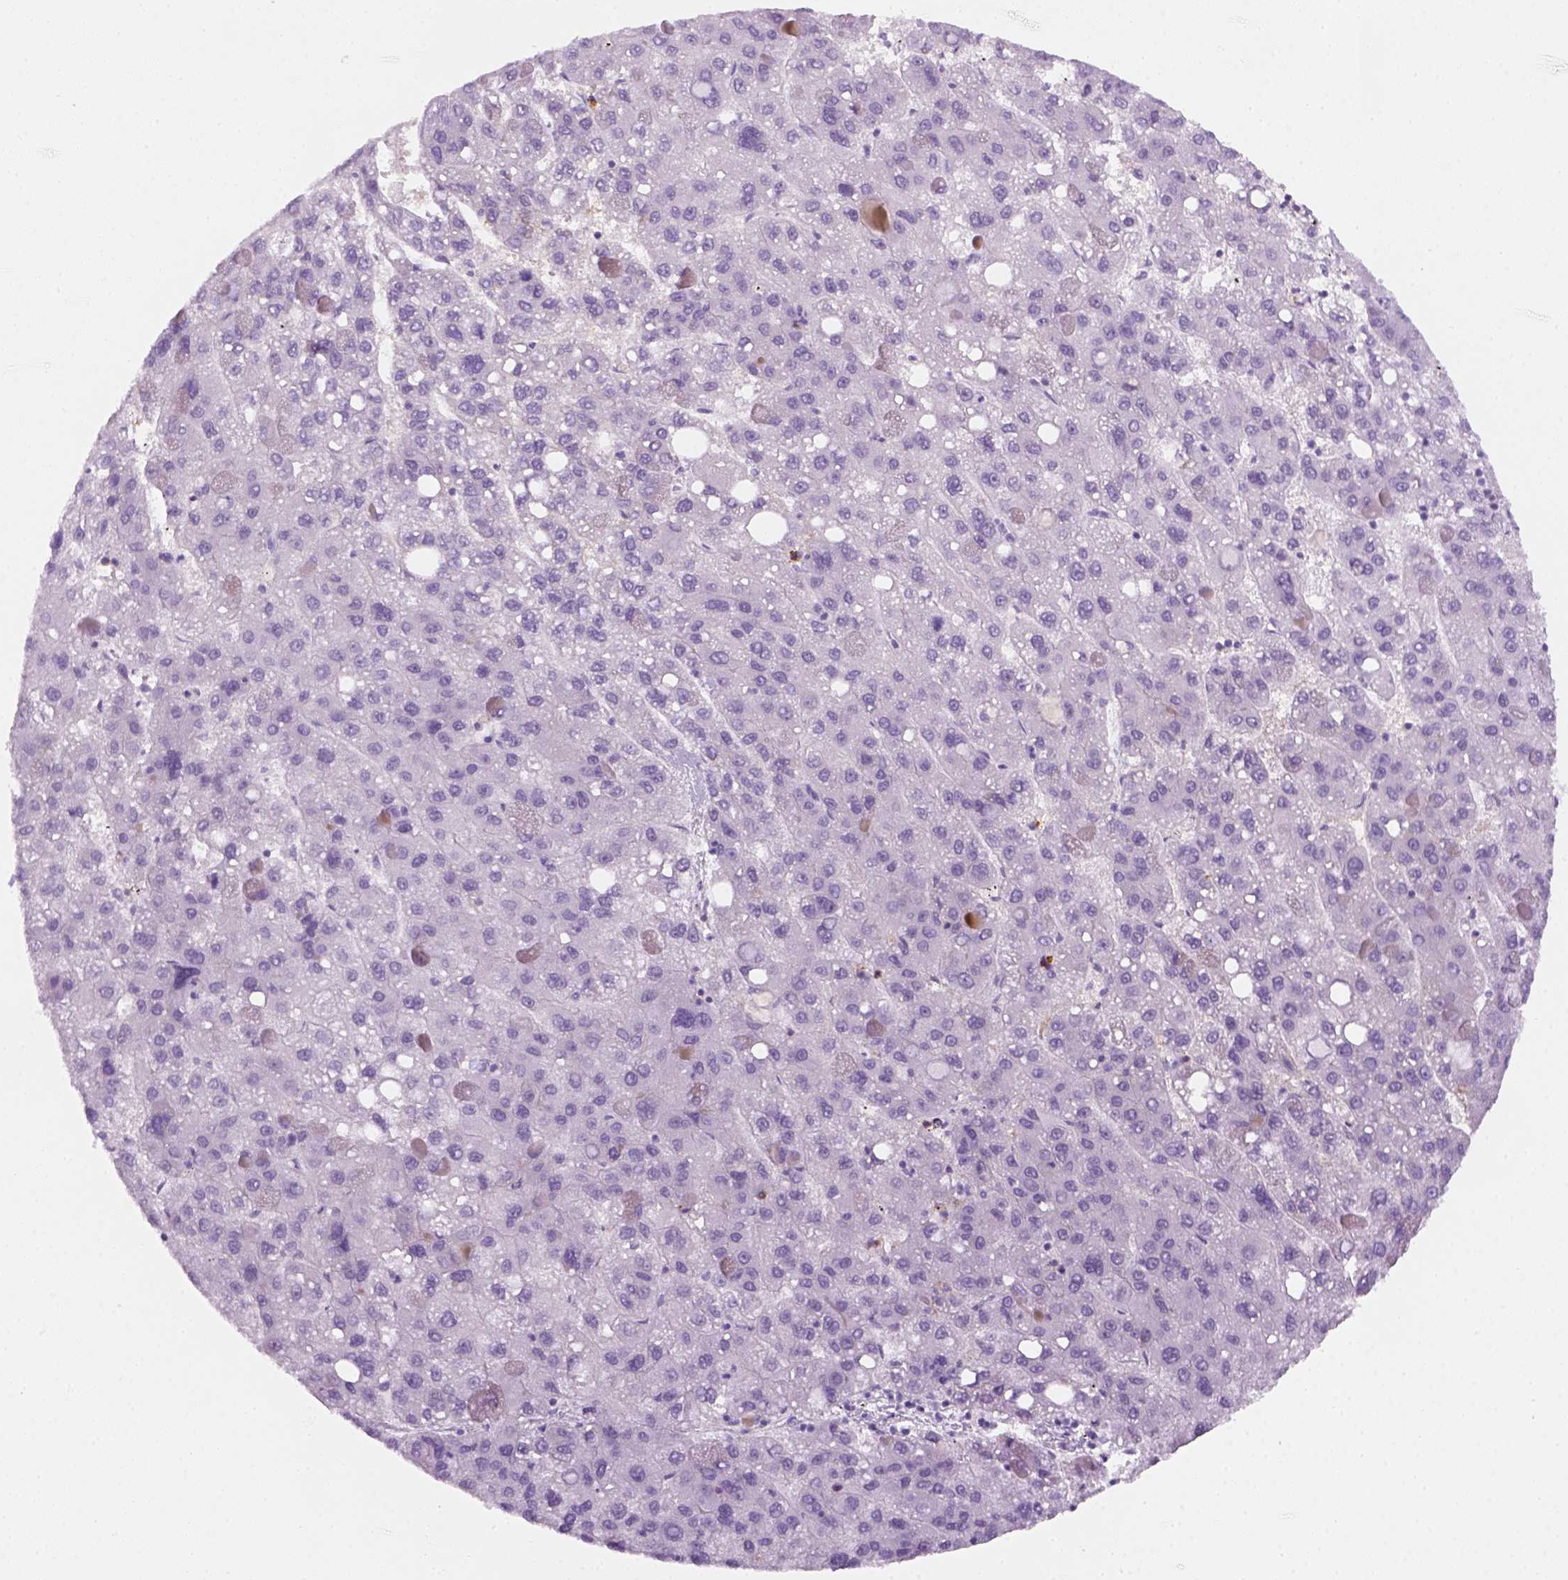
{"staining": {"intensity": "negative", "quantity": "none", "location": "none"}, "tissue": "liver cancer", "cell_type": "Tumor cells", "image_type": "cancer", "snomed": [{"axis": "morphology", "description": "Carcinoma, Hepatocellular, NOS"}, {"axis": "topography", "description": "Liver"}], "caption": "Immunohistochemistry micrograph of neoplastic tissue: hepatocellular carcinoma (liver) stained with DAB reveals no significant protein positivity in tumor cells.", "gene": "AQP3", "patient": {"sex": "female", "age": 82}}